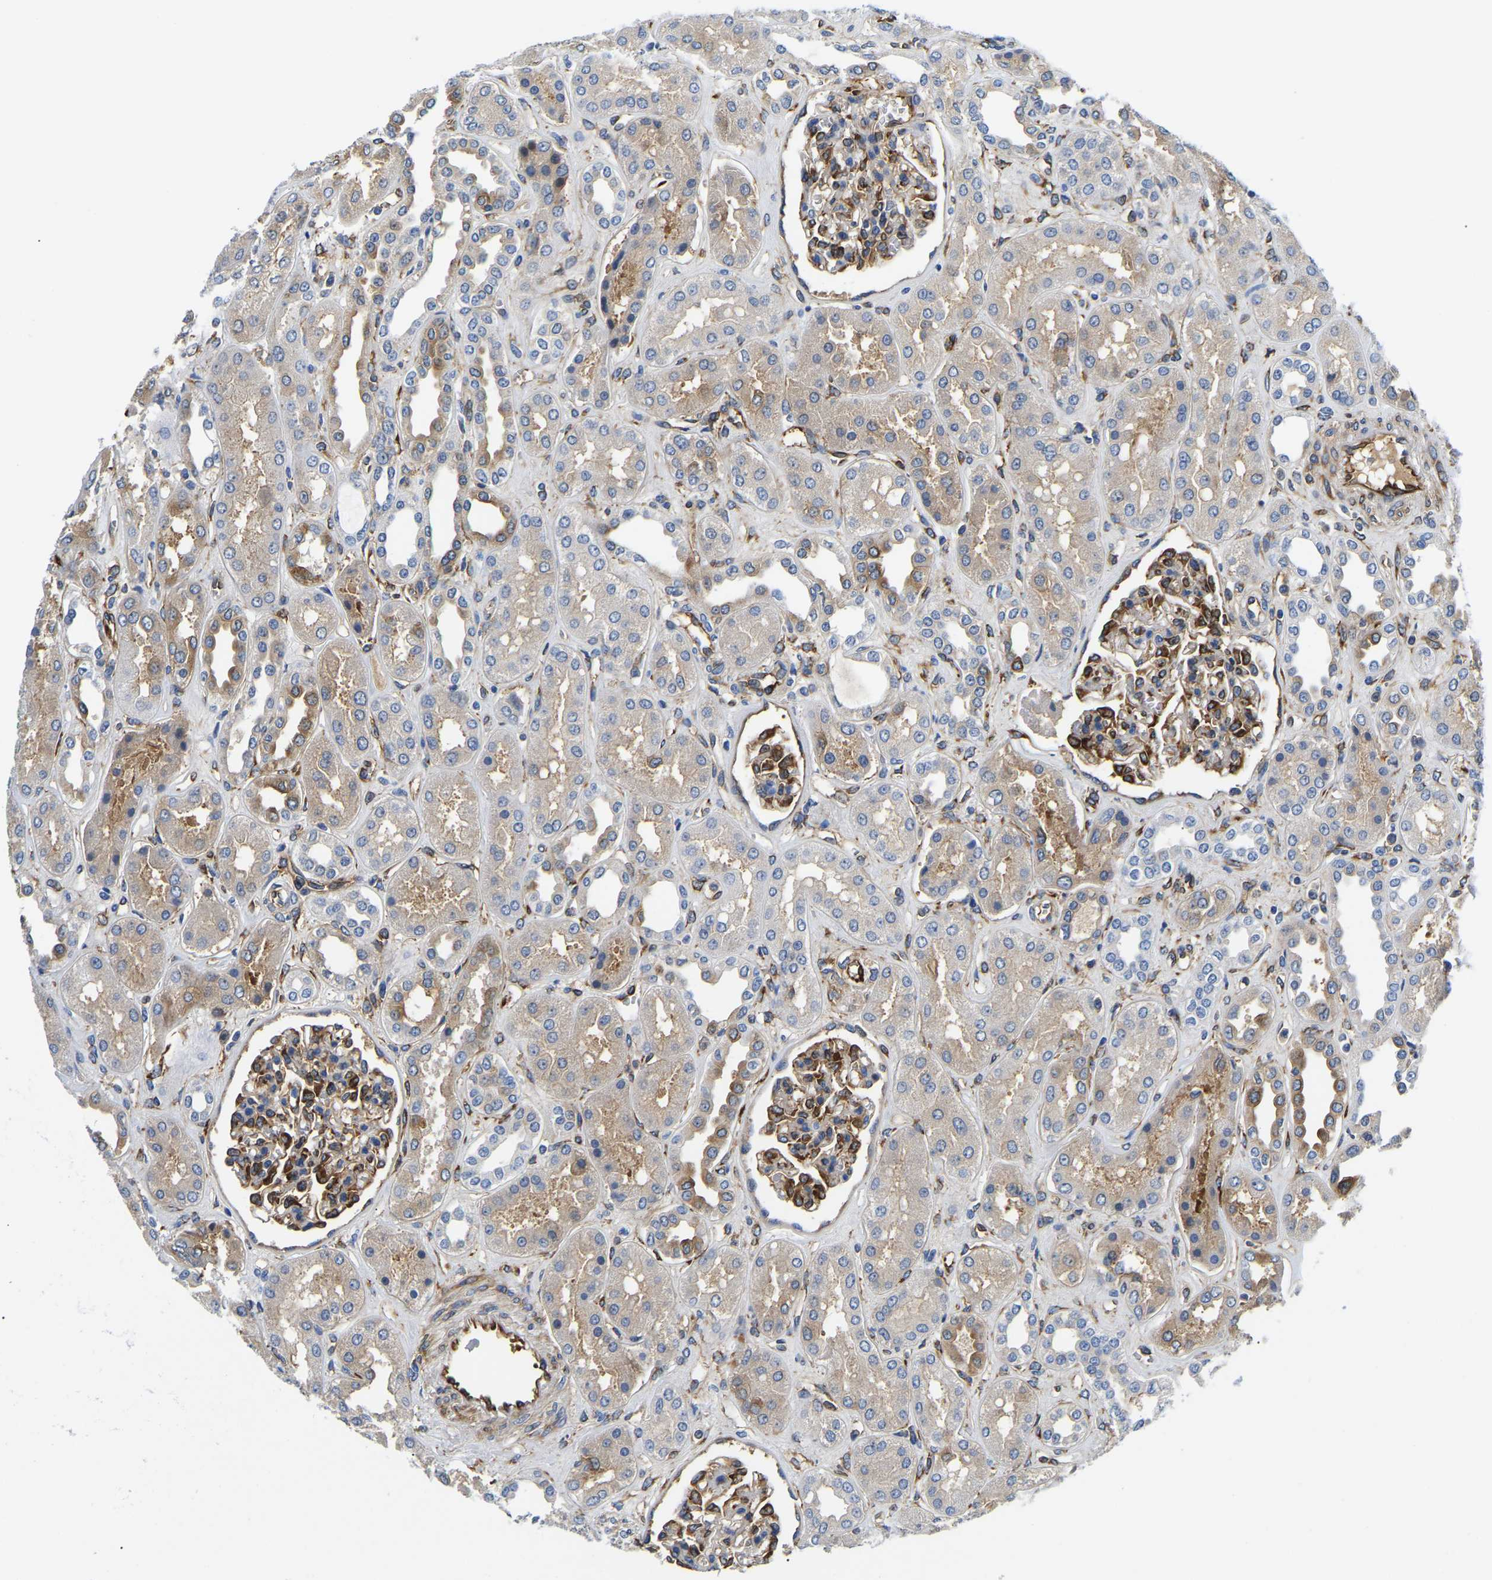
{"staining": {"intensity": "strong", "quantity": "25%-75%", "location": "cytoplasmic/membranous"}, "tissue": "kidney", "cell_type": "Cells in glomeruli", "image_type": "normal", "snomed": [{"axis": "morphology", "description": "Normal tissue, NOS"}, {"axis": "topography", "description": "Kidney"}], "caption": "Human kidney stained for a protein (brown) reveals strong cytoplasmic/membranous positive positivity in approximately 25%-75% of cells in glomeruli.", "gene": "DUSP8", "patient": {"sex": "male", "age": 59}}